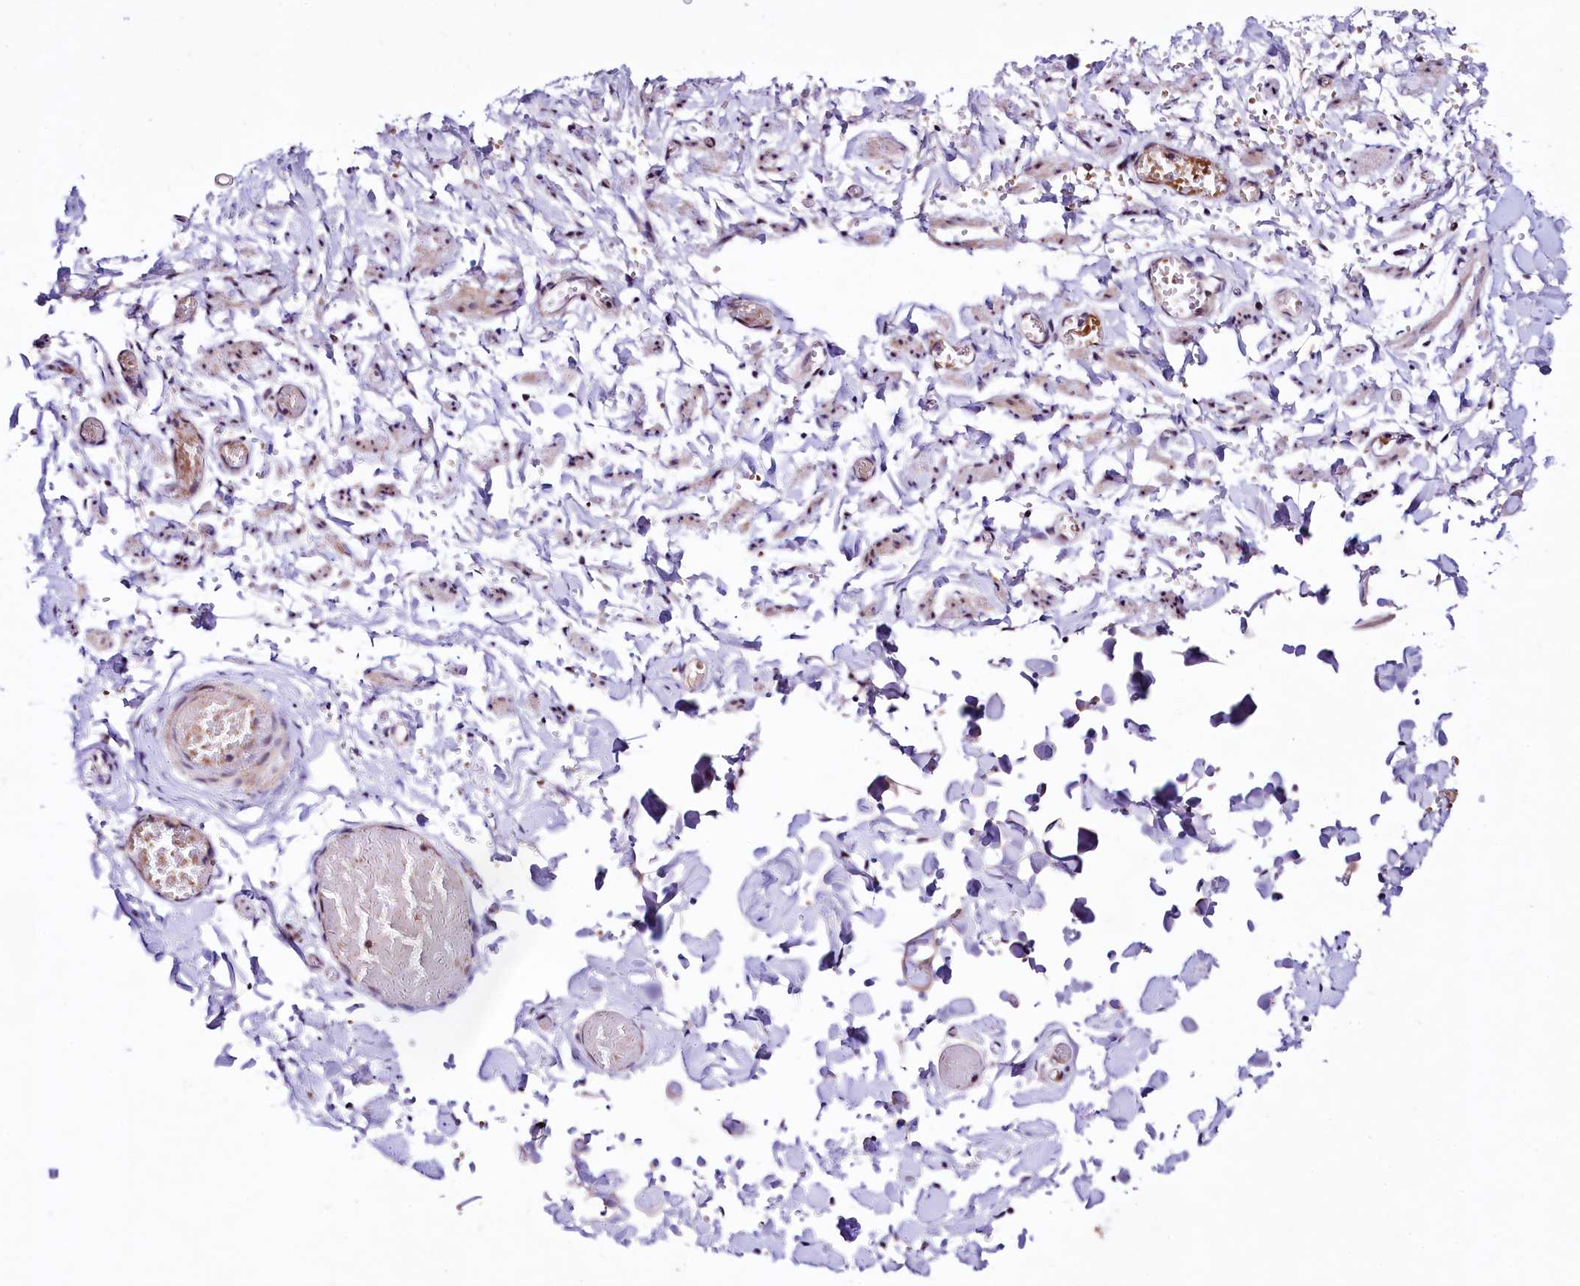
{"staining": {"intensity": "negative", "quantity": "none", "location": "none"}, "tissue": "adipose tissue", "cell_type": "Adipocytes", "image_type": "normal", "snomed": [{"axis": "morphology", "description": "Normal tissue, NOS"}, {"axis": "topography", "description": "Vascular tissue"}, {"axis": "topography", "description": "Fallopian tube"}, {"axis": "topography", "description": "Ovary"}], "caption": "Immunohistochemical staining of benign human adipose tissue reveals no significant staining in adipocytes. Brightfield microscopy of IHC stained with DAB (brown) and hematoxylin (blue), captured at high magnification.", "gene": "LEUTX", "patient": {"sex": "female", "age": 67}}